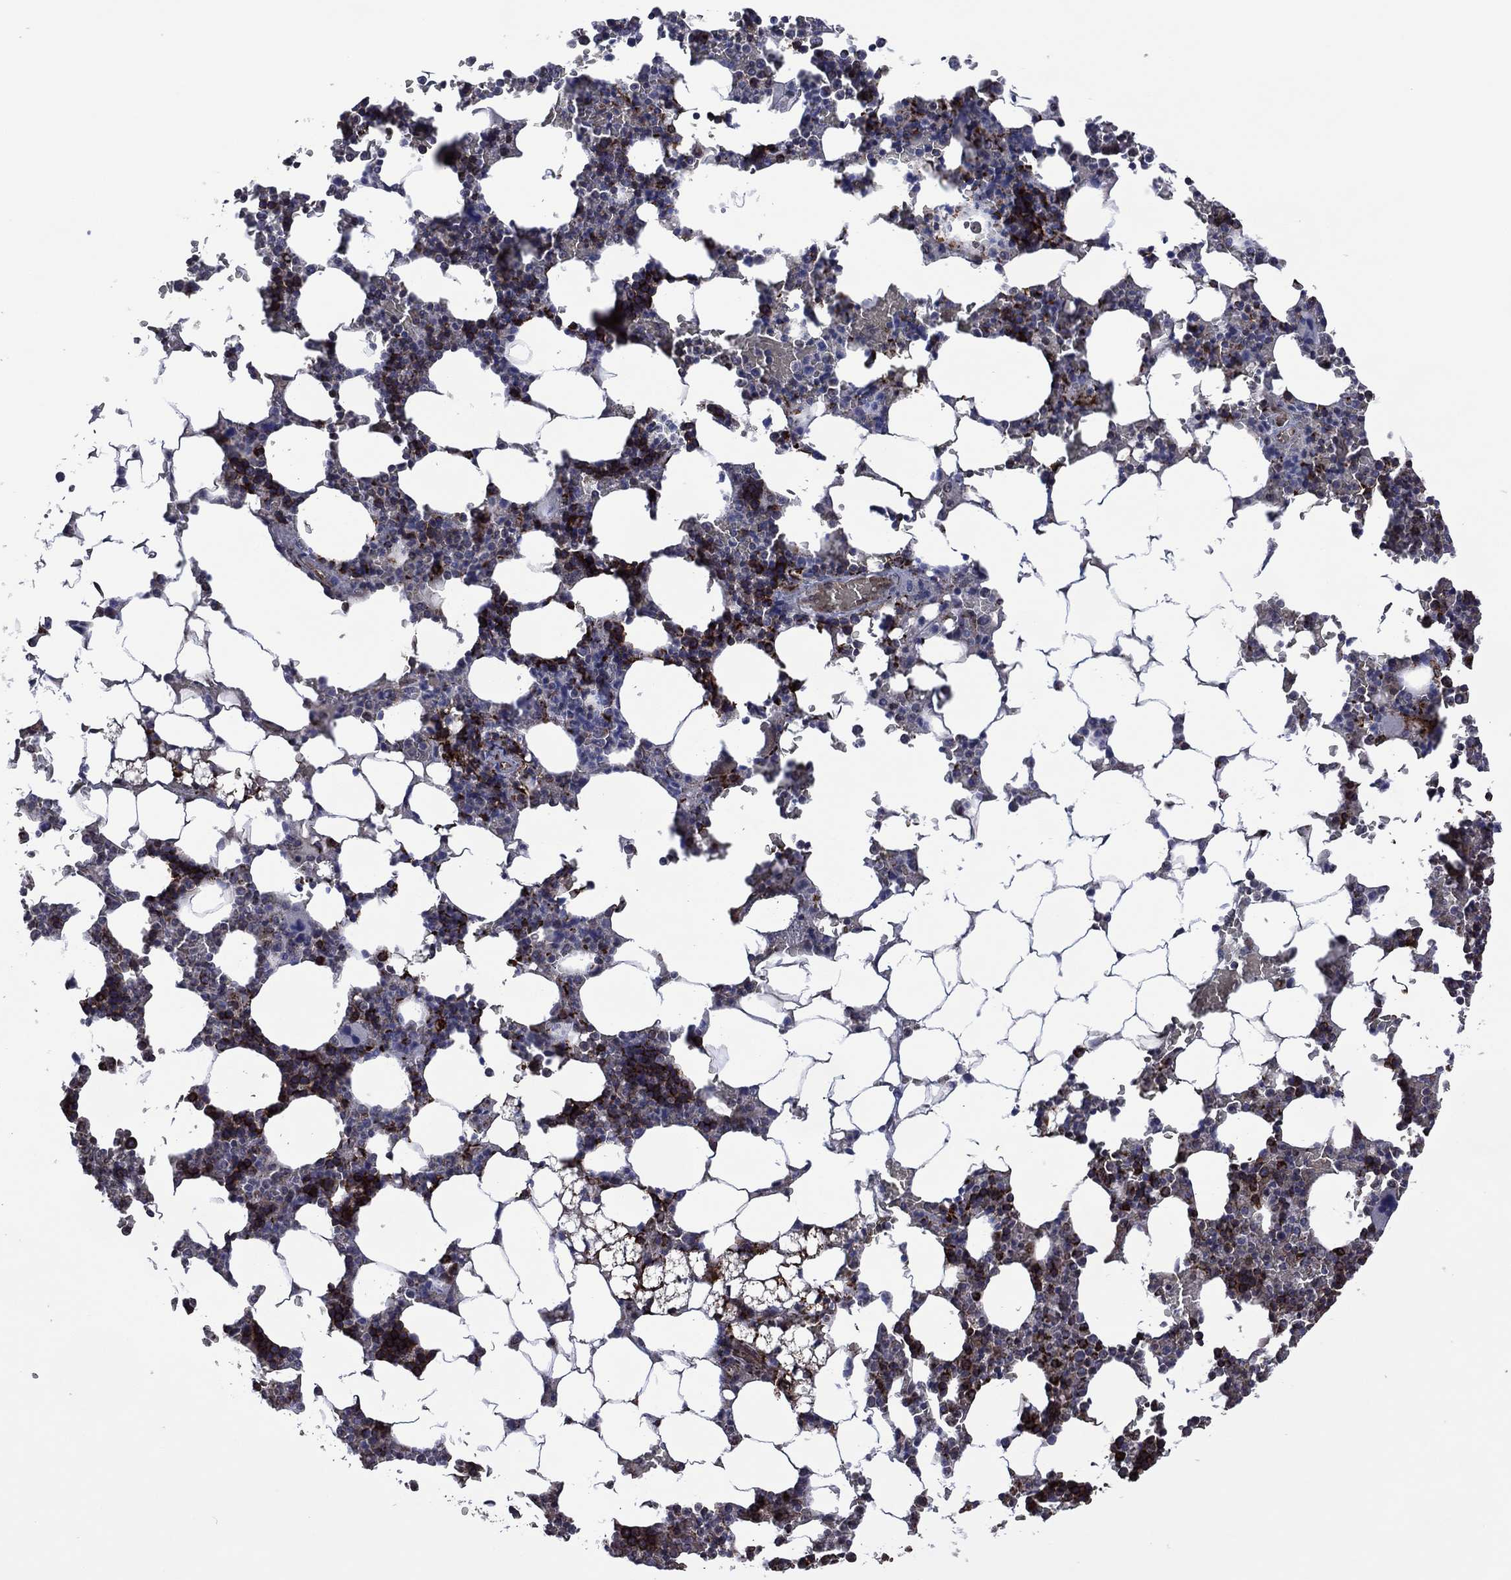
{"staining": {"intensity": "strong", "quantity": "<25%", "location": "cytoplasmic/membranous"}, "tissue": "bone marrow", "cell_type": "Hematopoietic cells", "image_type": "normal", "snomed": [{"axis": "morphology", "description": "Normal tissue, NOS"}, {"axis": "topography", "description": "Bone marrow"}], "caption": "This is a micrograph of immunohistochemistry (IHC) staining of unremarkable bone marrow, which shows strong staining in the cytoplasmic/membranous of hematopoietic cells.", "gene": "HTD2", "patient": {"sex": "male", "age": 51}}